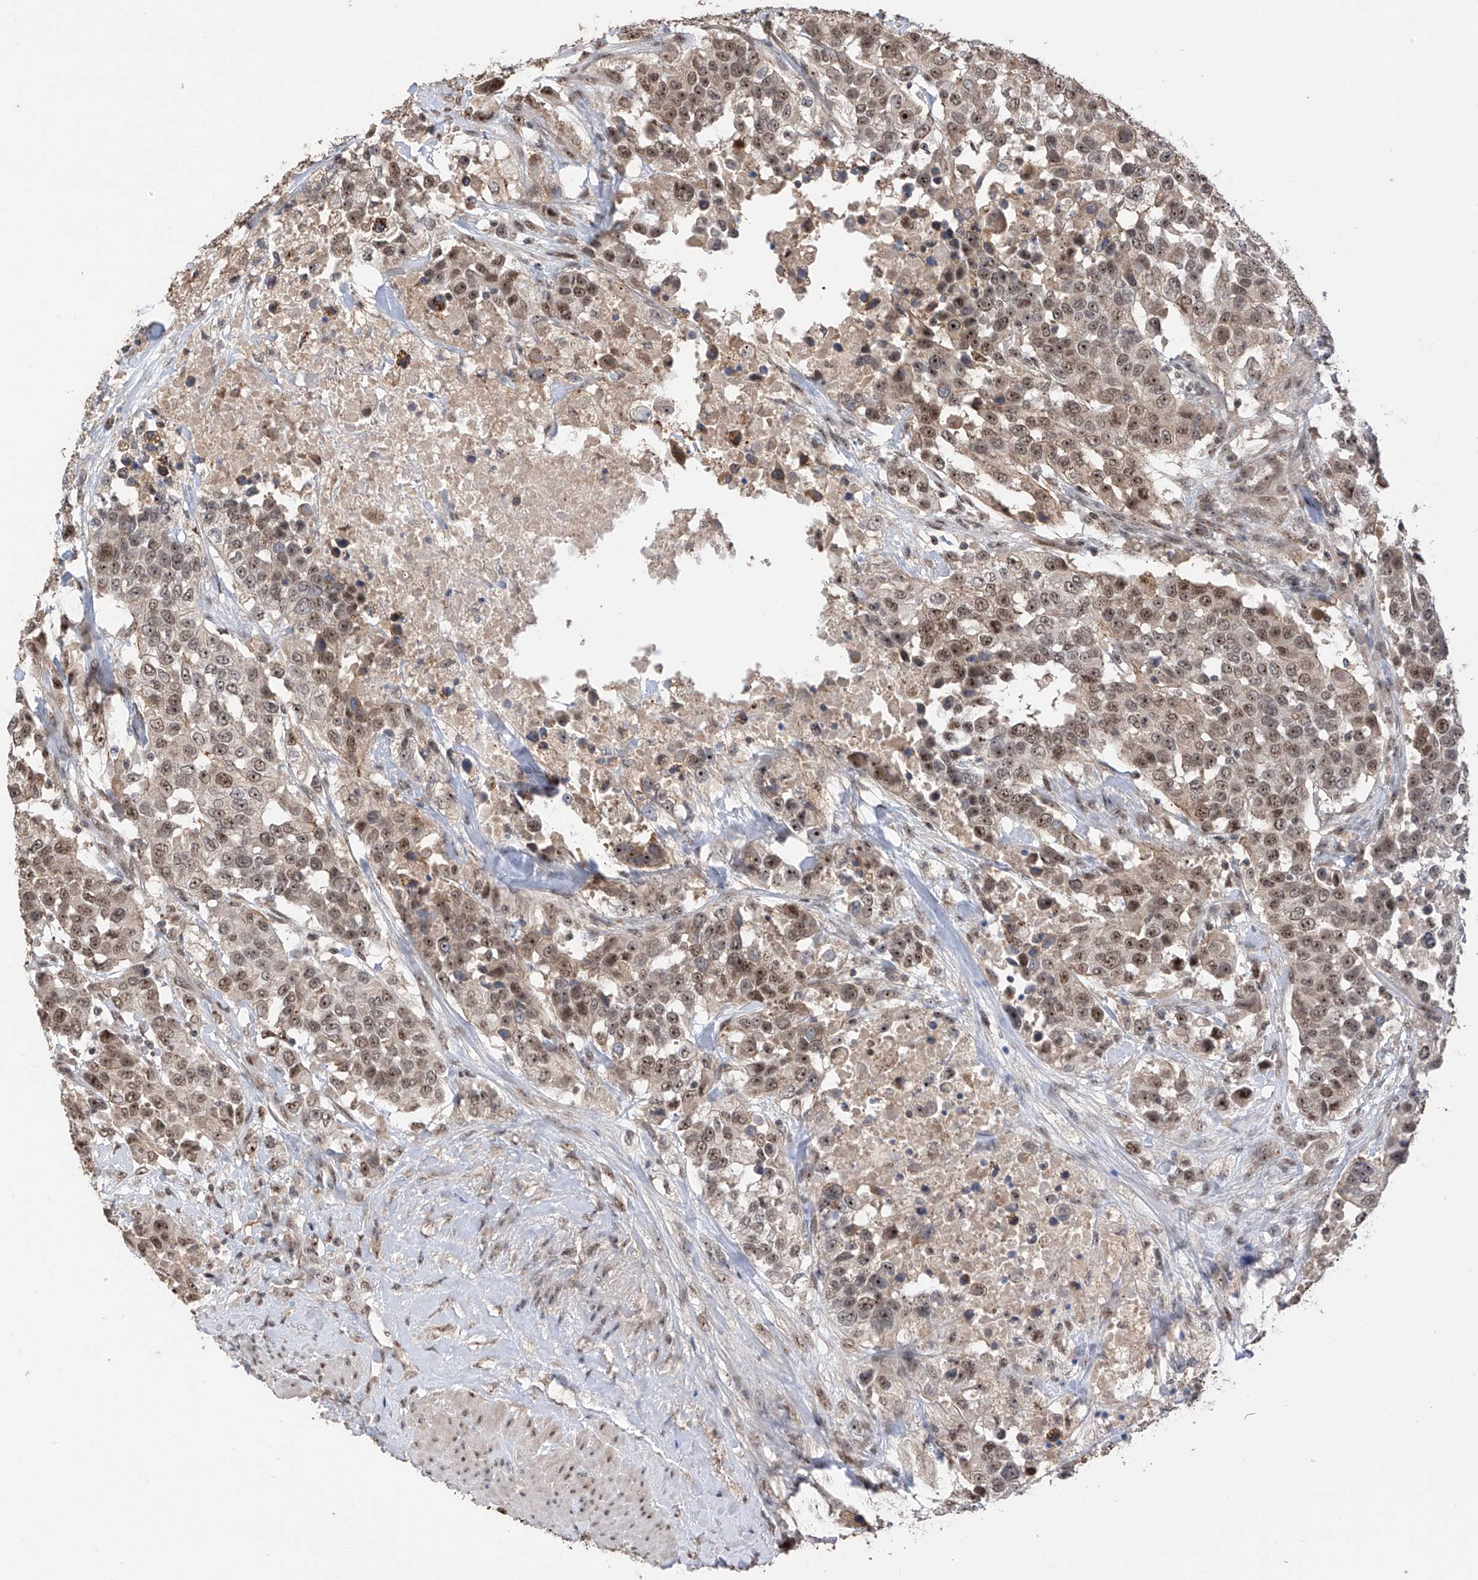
{"staining": {"intensity": "moderate", "quantity": ">75%", "location": "cytoplasmic/membranous,nuclear"}, "tissue": "urothelial cancer", "cell_type": "Tumor cells", "image_type": "cancer", "snomed": [{"axis": "morphology", "description": "Urothelial carcinoma, High grade"}, {"axis": "topography", "description": "Urinary bladder"}], "caption": "Approximately >75% of tumor cells in human high-grade urothelial carcinoma display moderate cytoplasmic/membranous and nuclear protein expression as visualized by brown immunohistochemical staining.", "gene": "C1orf131", "patient": {"sex": "female", "age": 80}}